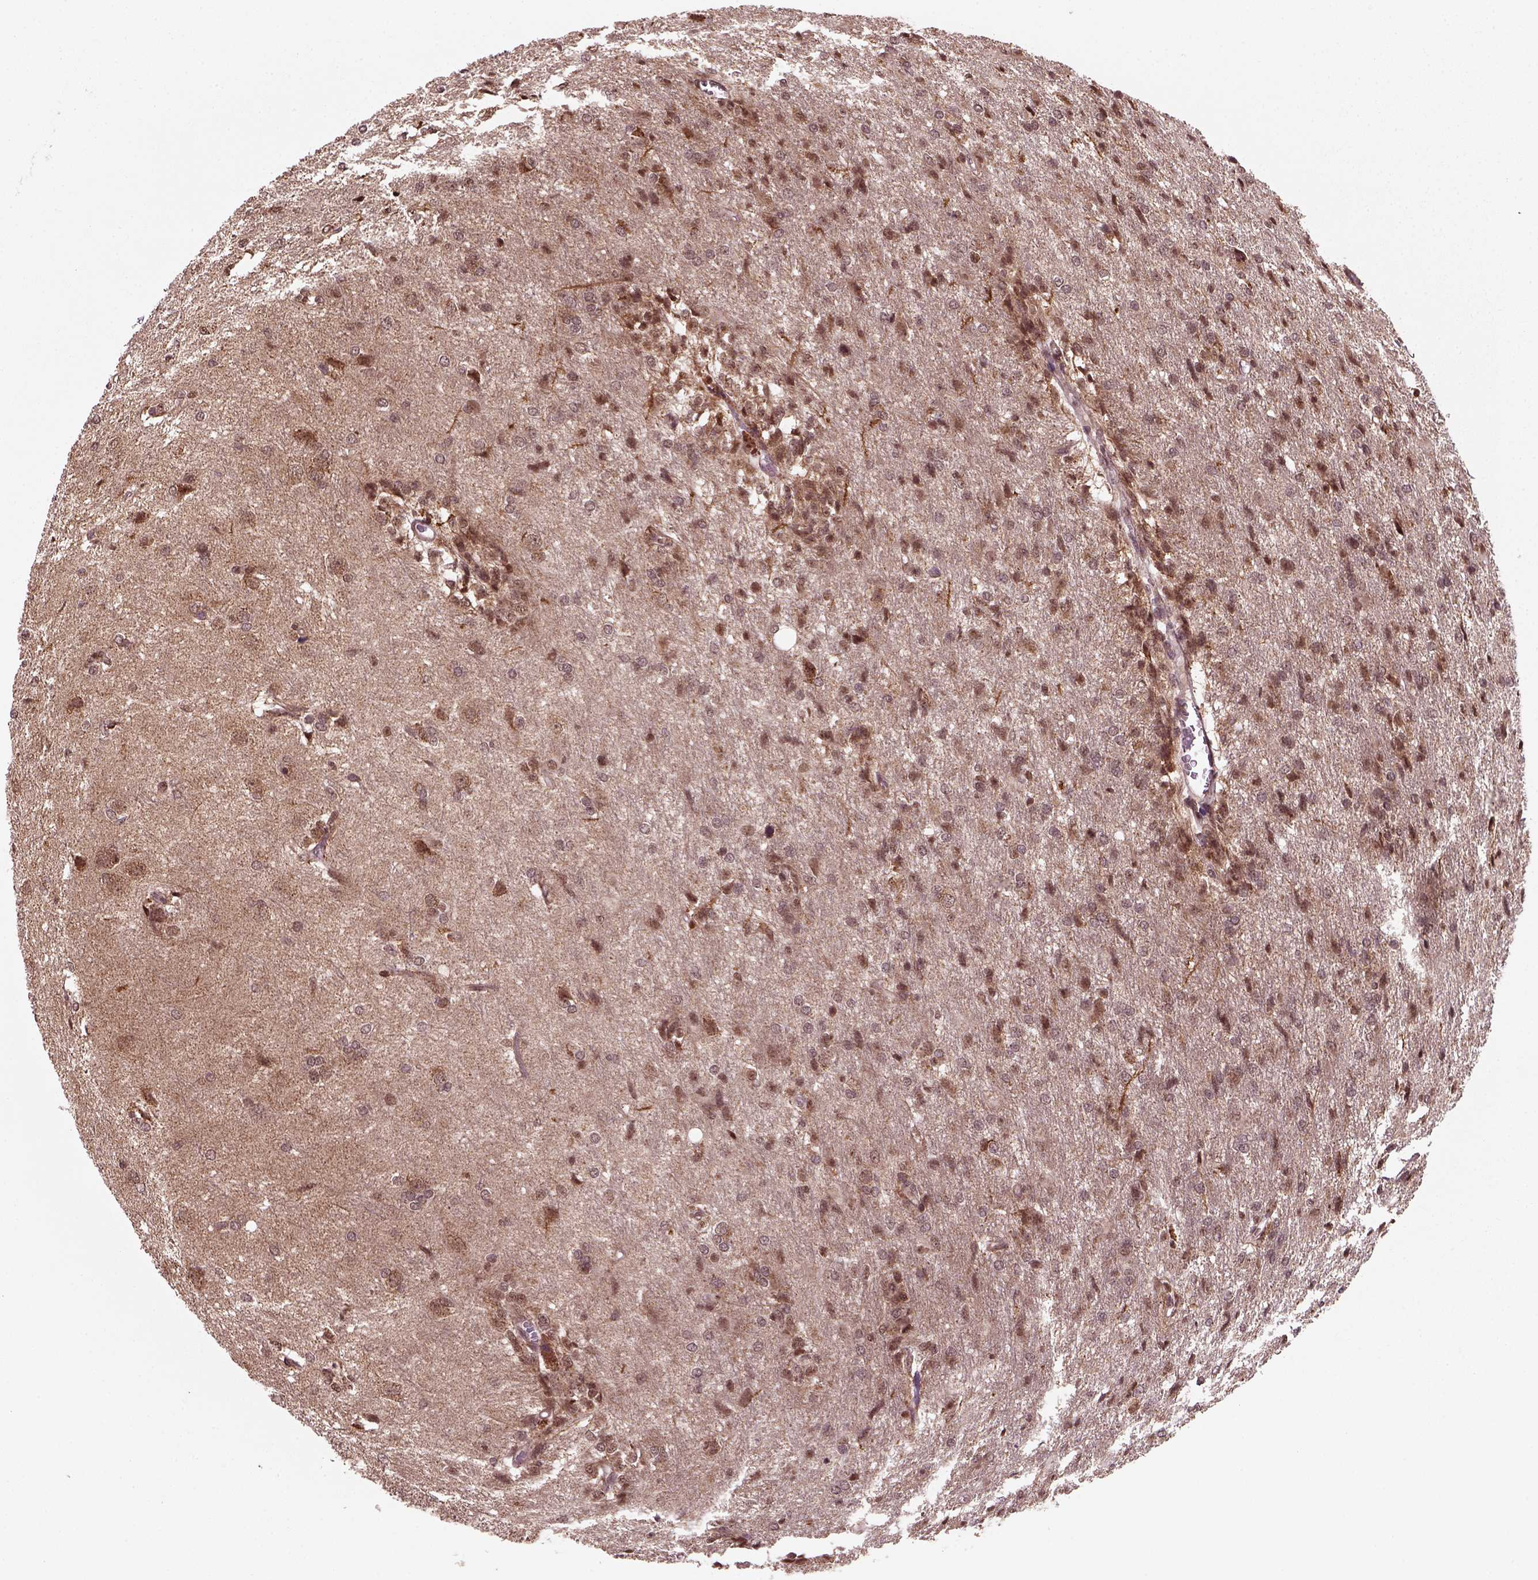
{"staining": {"intensity": "moderate", "quantity": ">75%", "location": "cytoplasmic/membranous"}, "tissue": "glioma", "cell_type": "Tumor cells", "image_type": "cancer", "snomed": [{"axis": "morphology", "description": "Glioma, malignant, High grade"}, {"axis": "topography", "description": "Brain"}], "caption": "Immunohistochemical staining of human glioma displays moderate cytoplasmic/membranous protein expression in about >75% of tumor cells. Nuclei are stained in blue.", "gene": "NUDT9", "patient": {"sex": "male", "age": 68}}